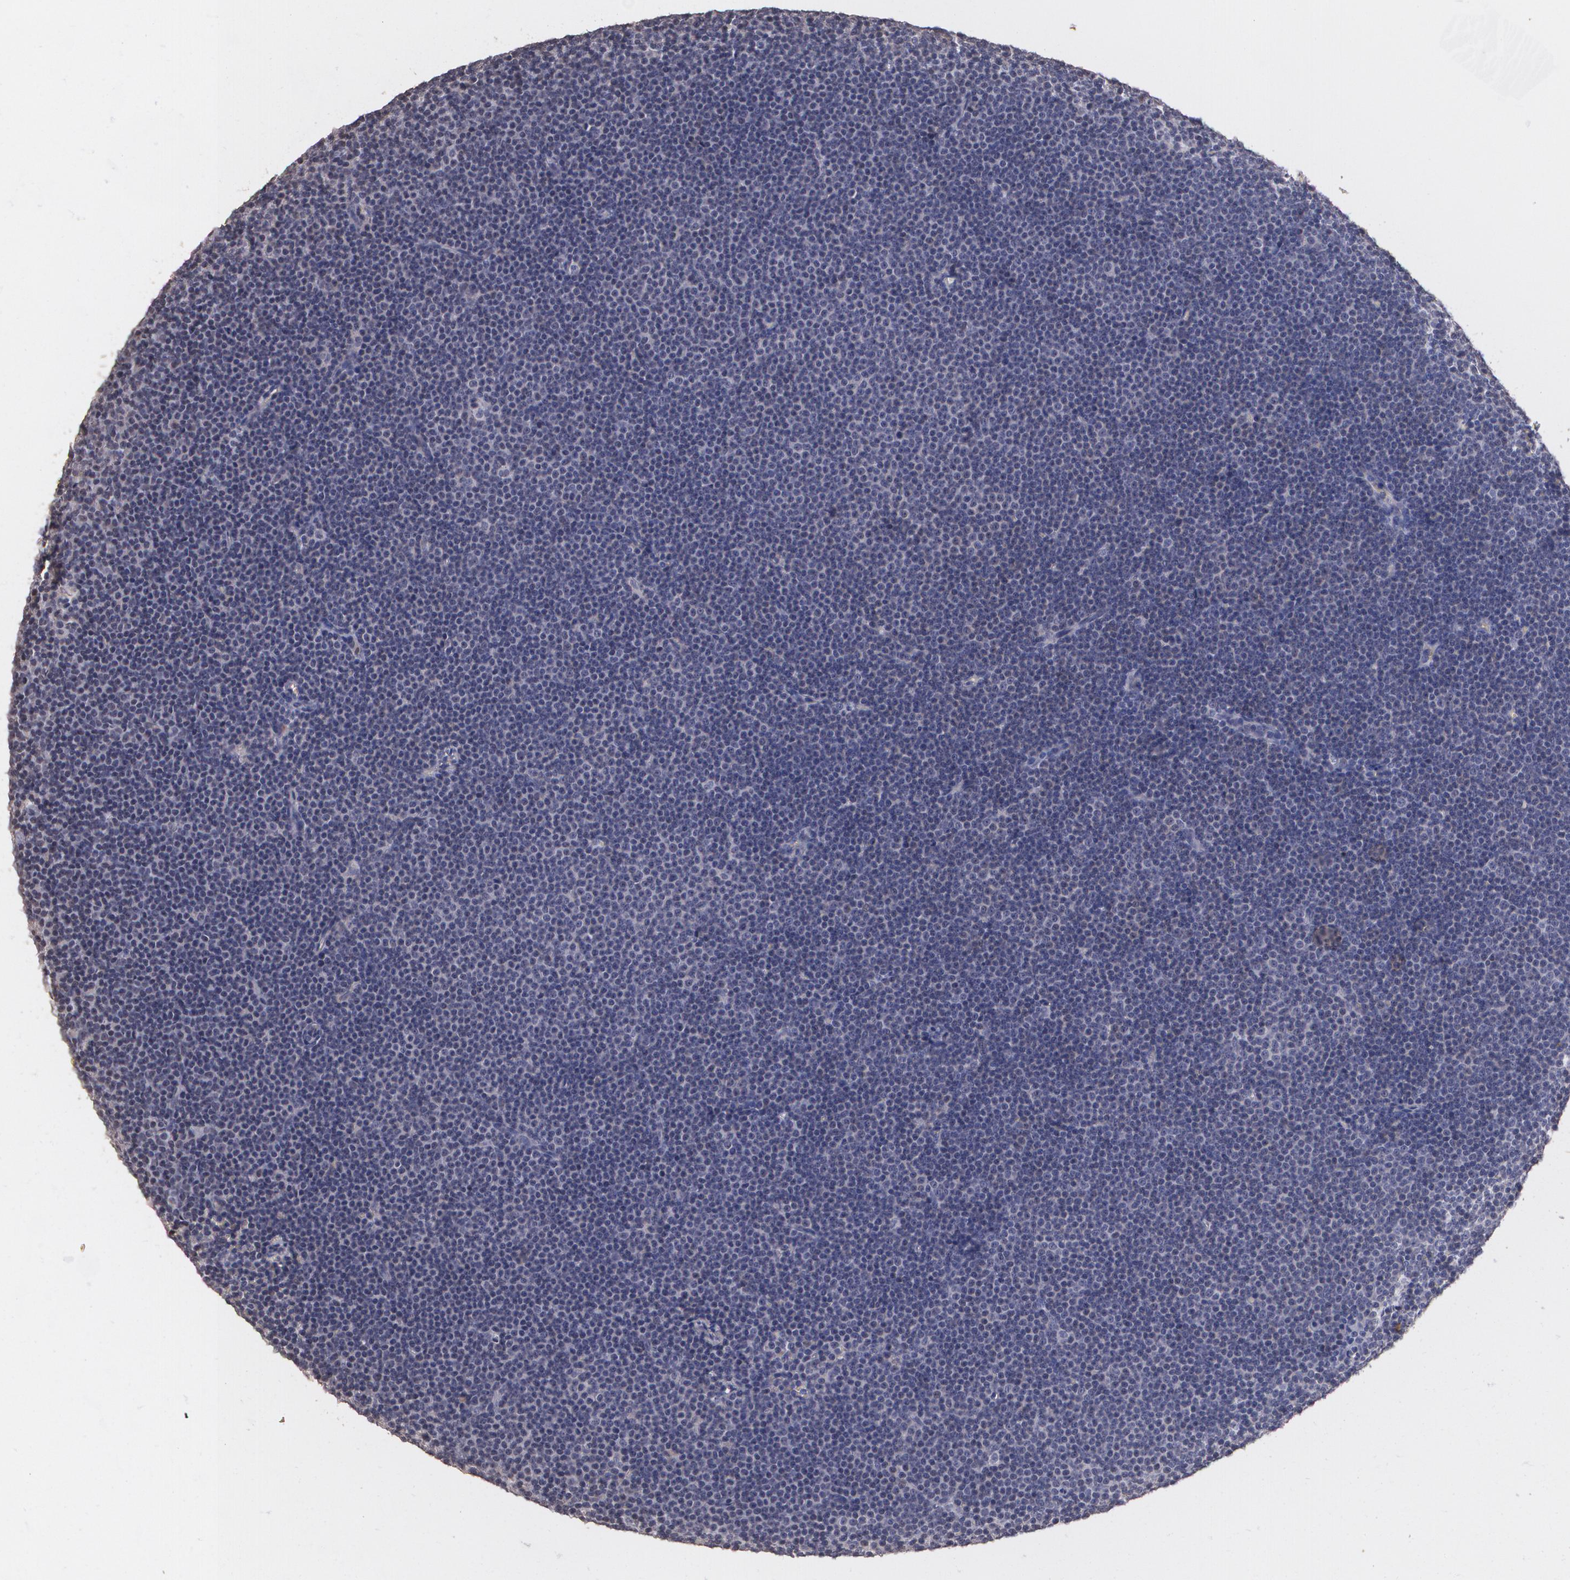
{"staining": {"intensity": "weak", "quantity": "<25%", "location": "cytoplasmic/membranous"}, "tissue": "lymphoma", "cell_type": "Tumor cells", "image_type": "cancer", "snomed": [{"axis": "morphology", "description": "Malignant lymphoma, non-Hodgkin's type, Low grade"}, {"axis": "topography", "description": "Lymph node"}], "caption": "Tumor cells show no significant protein expression in lymphoma.", "gene": "PTS", "patient": {"sex": "female", "age": 73}}